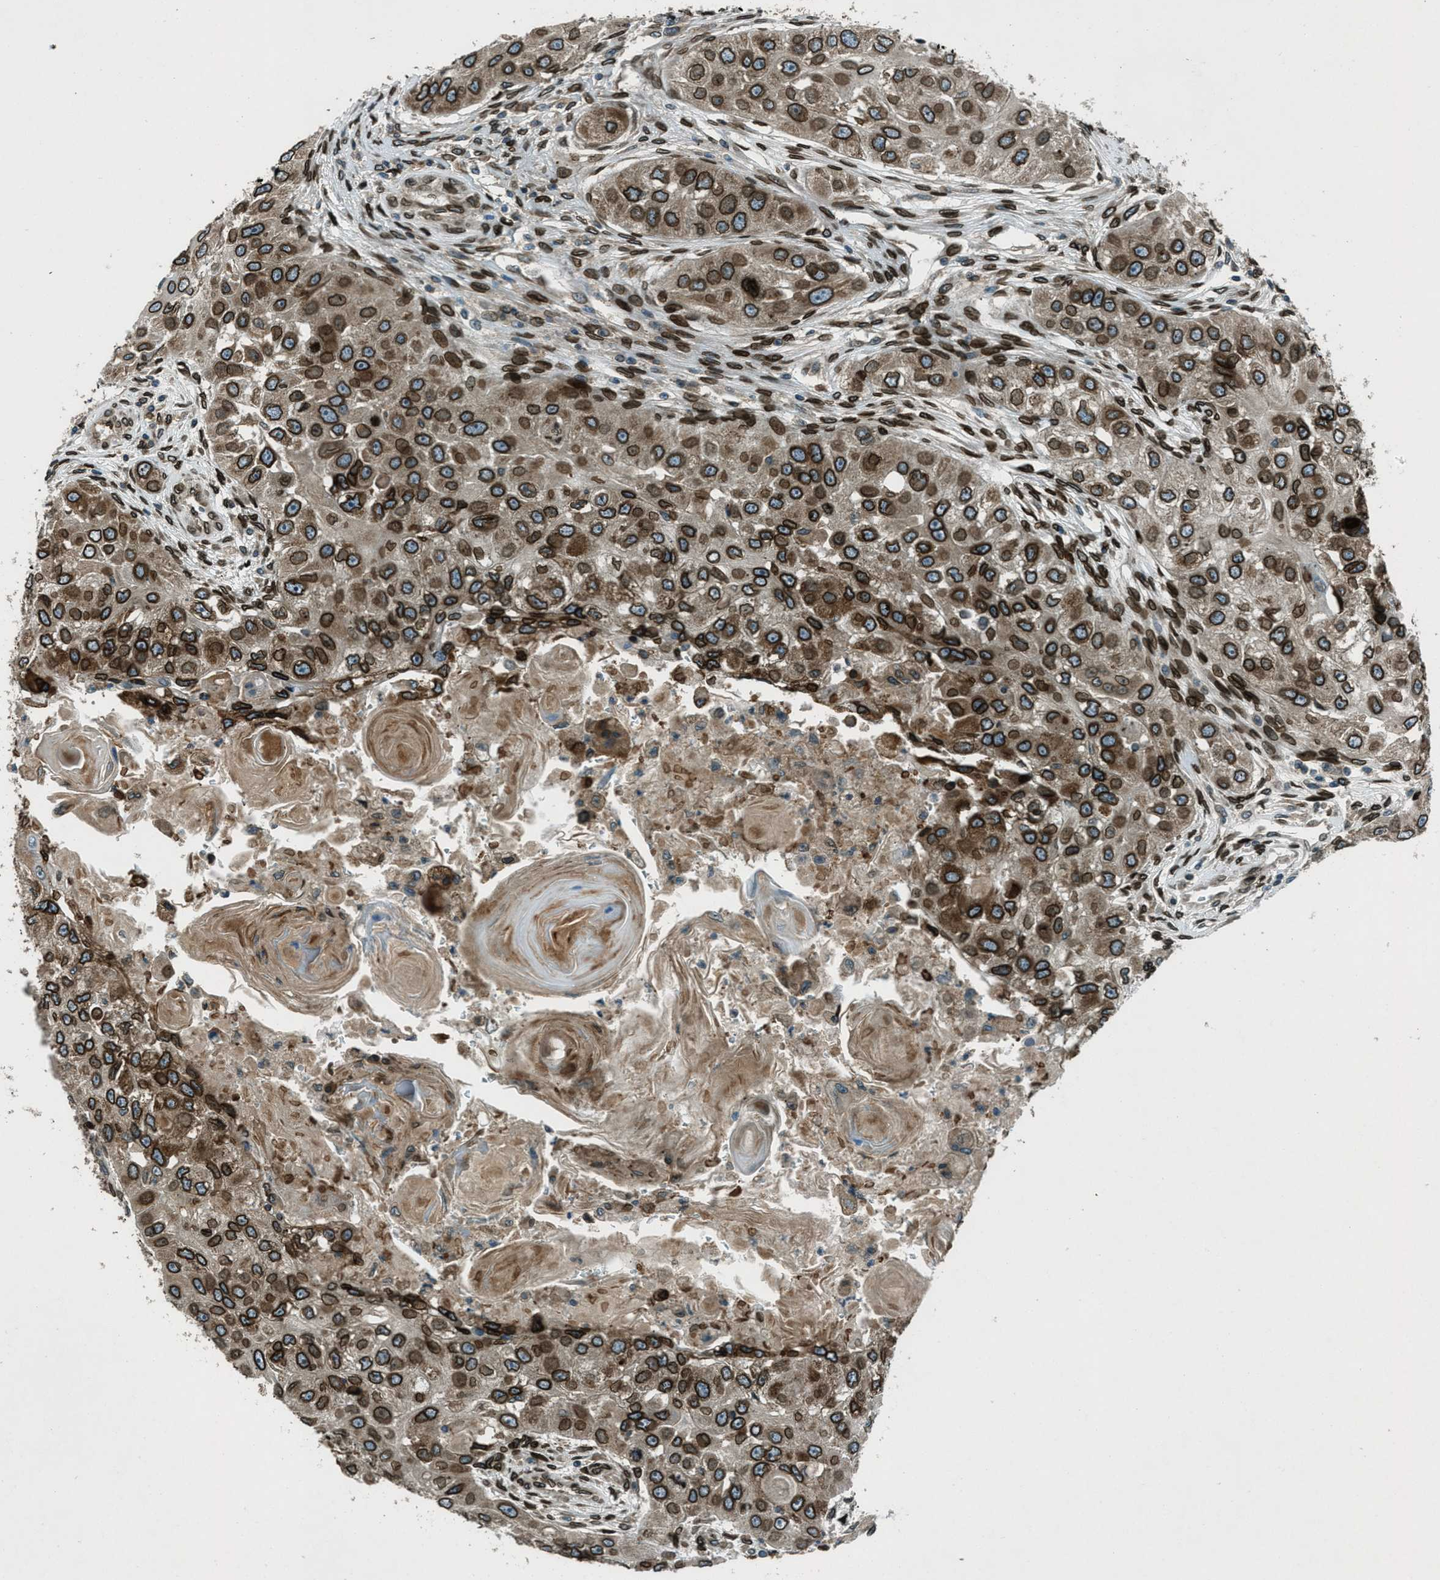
{"staining": {"intensity": "strong", "quantity": ">75%", "location": "cytoplasmic/membranous,nuclear"}, "tissue": "head and neck cancer", "cell_type": "Tumor cells", "image_type": "cancer", "snomed": [{"axis": "morphology", "description": "Normal tissue, NOS"}, {"axis": "morphology", "description": "Squamous cell carcinoma, NOS"}, {"axis": "topography", "description": "Skeletal muscle"}, {"axis": "topography", "description": "Head-Neck"}], "caption": "Protein expression analysis of human squamous cell carcinoma (head and neck) reveals strong cytoplasmic/membranous and nuclear staining in about >75% of tumor cells.", "gene": "LEMD2", "patient": {"sex": "male", "age": 51}}